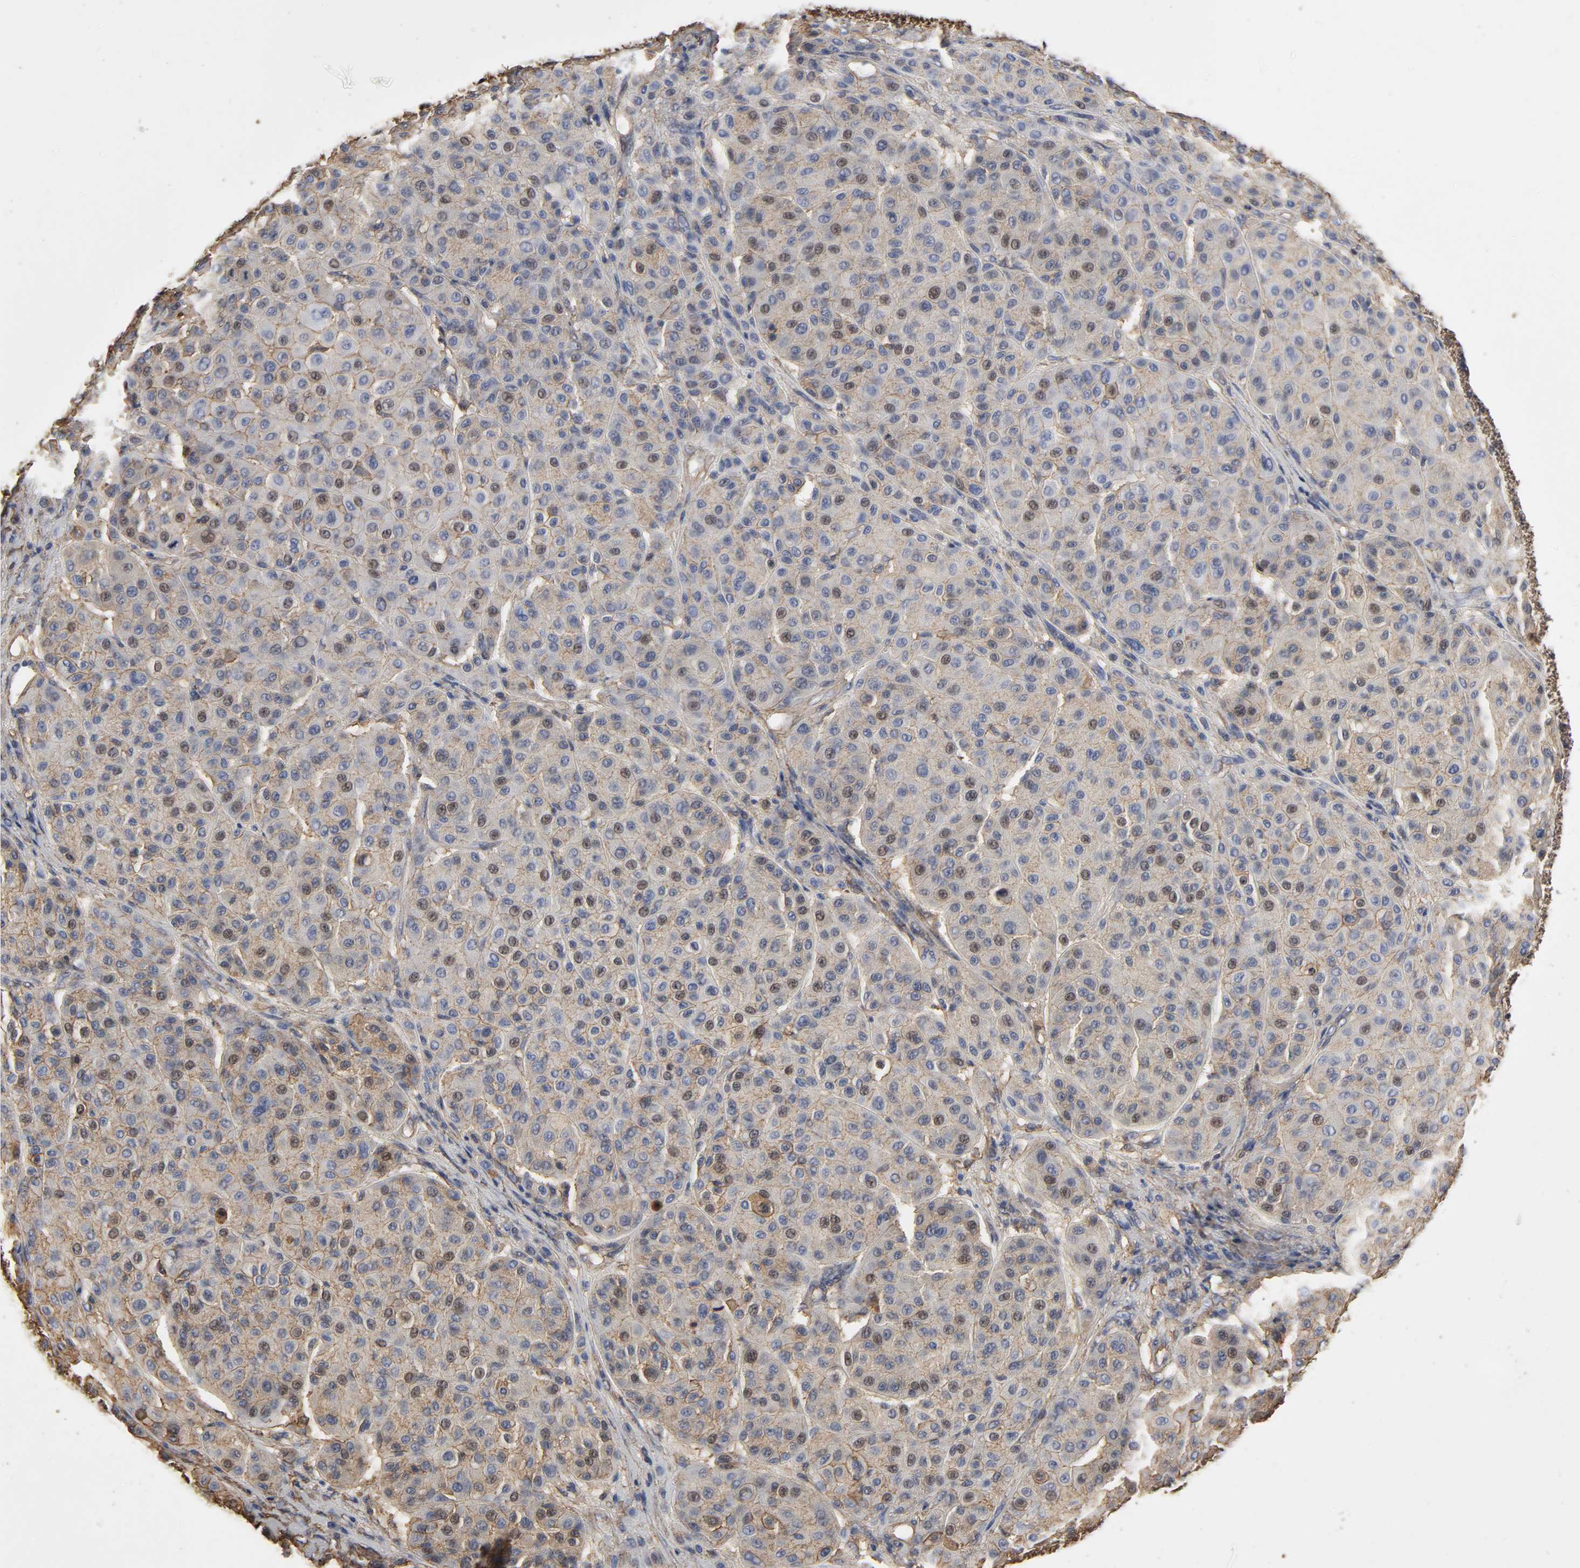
{"staining": {"intensity": "weak", "quantity": ">75%", "location": "cytoplasmic/membranous,nuclear"}, "tissue": "melanoma", "cell_type": "Tumor cells", "image_type": "cancer", "snomed": [{"axis": "morphology", "description": "Normal tissue, NOS"}, {"axis": "morphology", "description": "Malignant melanoma, Metastatic site"}, {"axis": "topography", "description": "Skin"}], "caption": "There is low levels of weak cytoplasmic/membranous and nuclear expression in tumor cells of malignant melanoma (metastatic site), as demonstrated by immunohistochemical staining (brown color).", "gene": "ANXA2", "patient": {"sex": "male", "age": 41}}